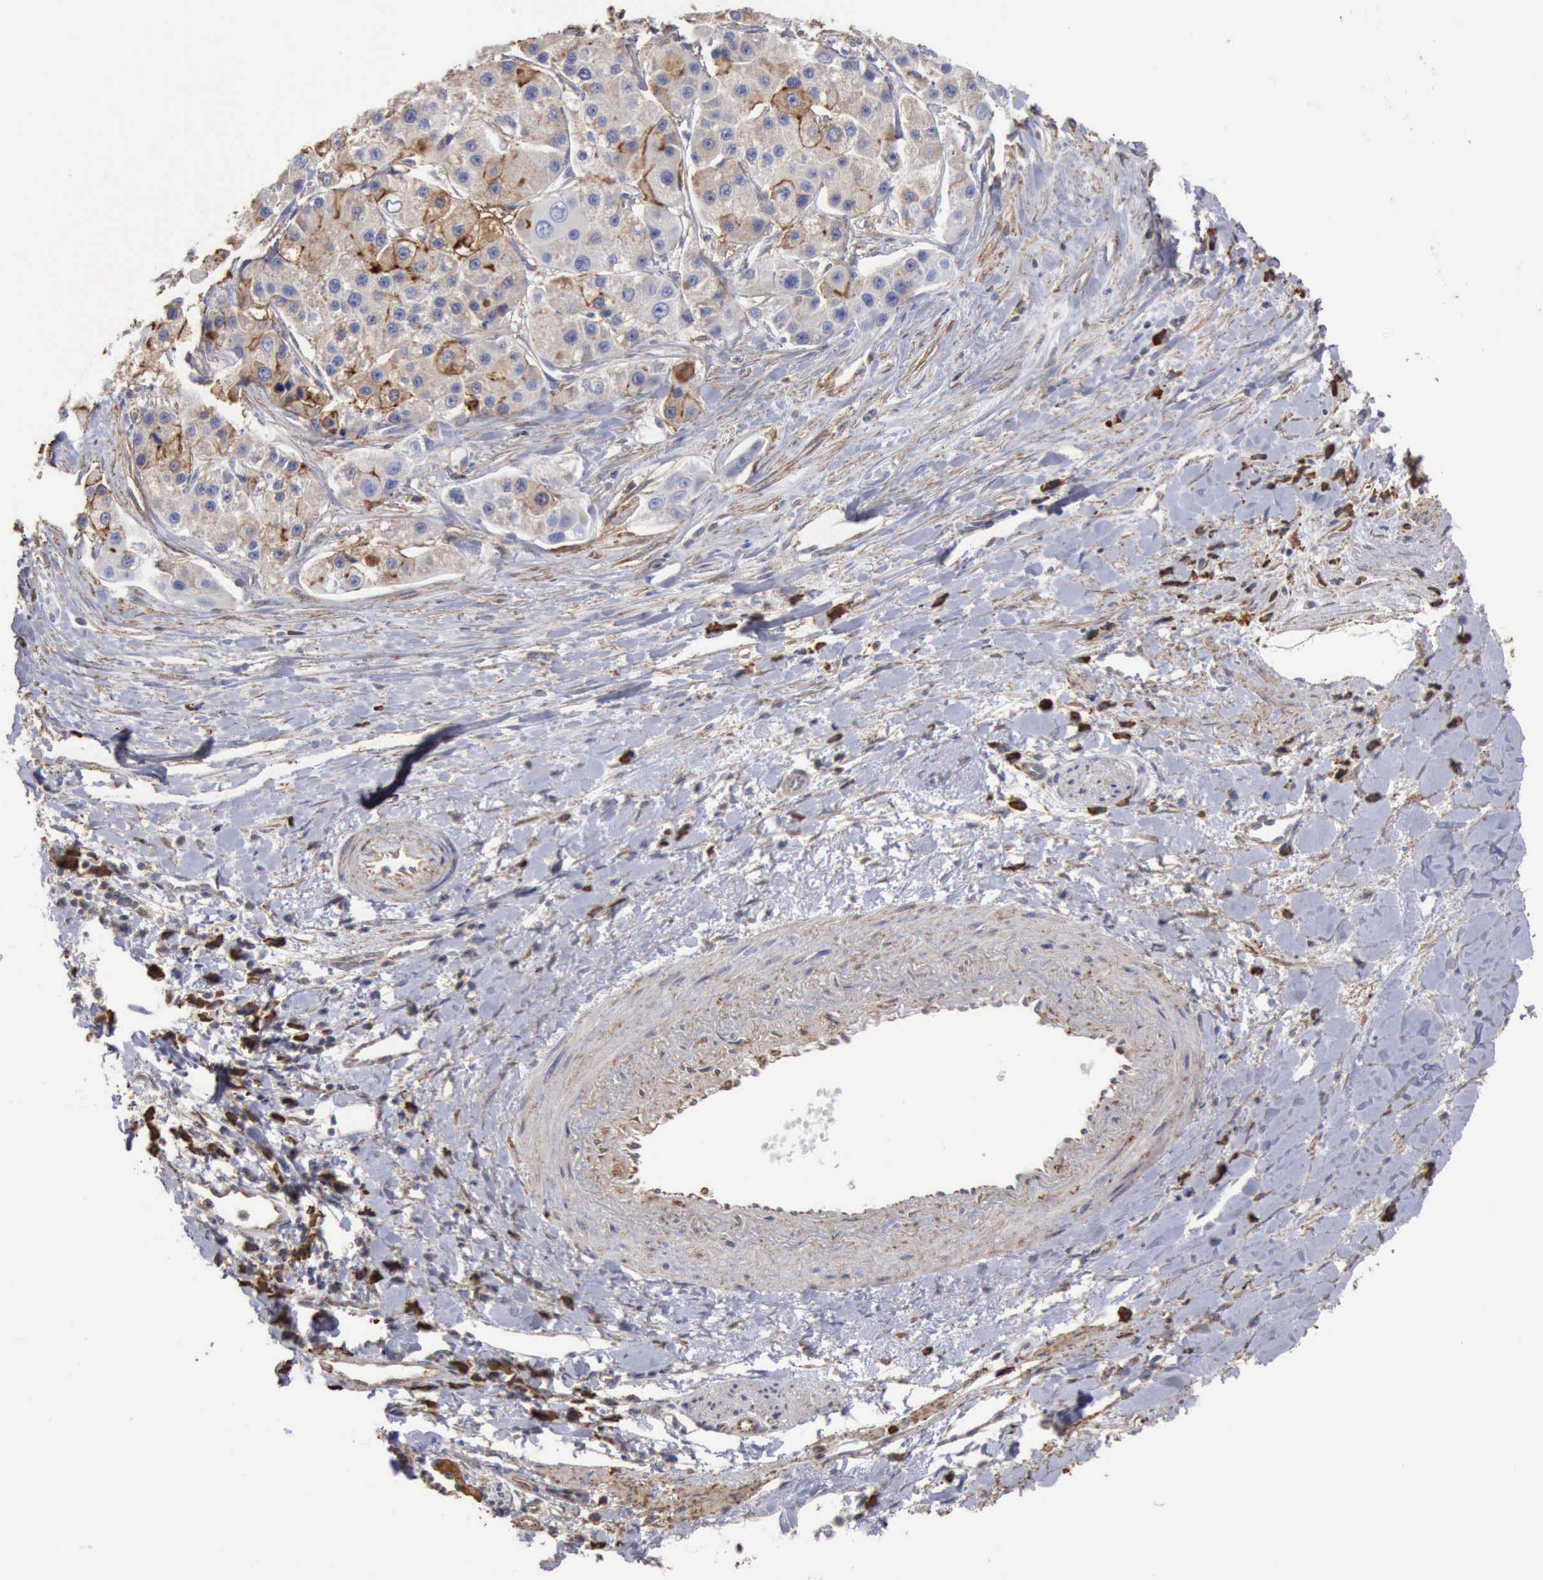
{"staining": {"intensity": "weak", "quantity": "<25%", "location": "cytoplasmic/membranous"}, "tissue": "liver cancer", "cell_type": "Tumor cells", "image_type": "cancer", "snomed": [{"axis": "morphology", "description": "Carcinoma, Hepatocellular, NOS"}, {"axis": "topography", "description": "Liver"}], "caption": "This is a micrograph of immunohistochemistry staining of liver cancer (hepatocellular carcinoma), which shows no positivity in tumor cells.", "gene": "GPR101", "patient": {"sex": "female", "age": 85}}